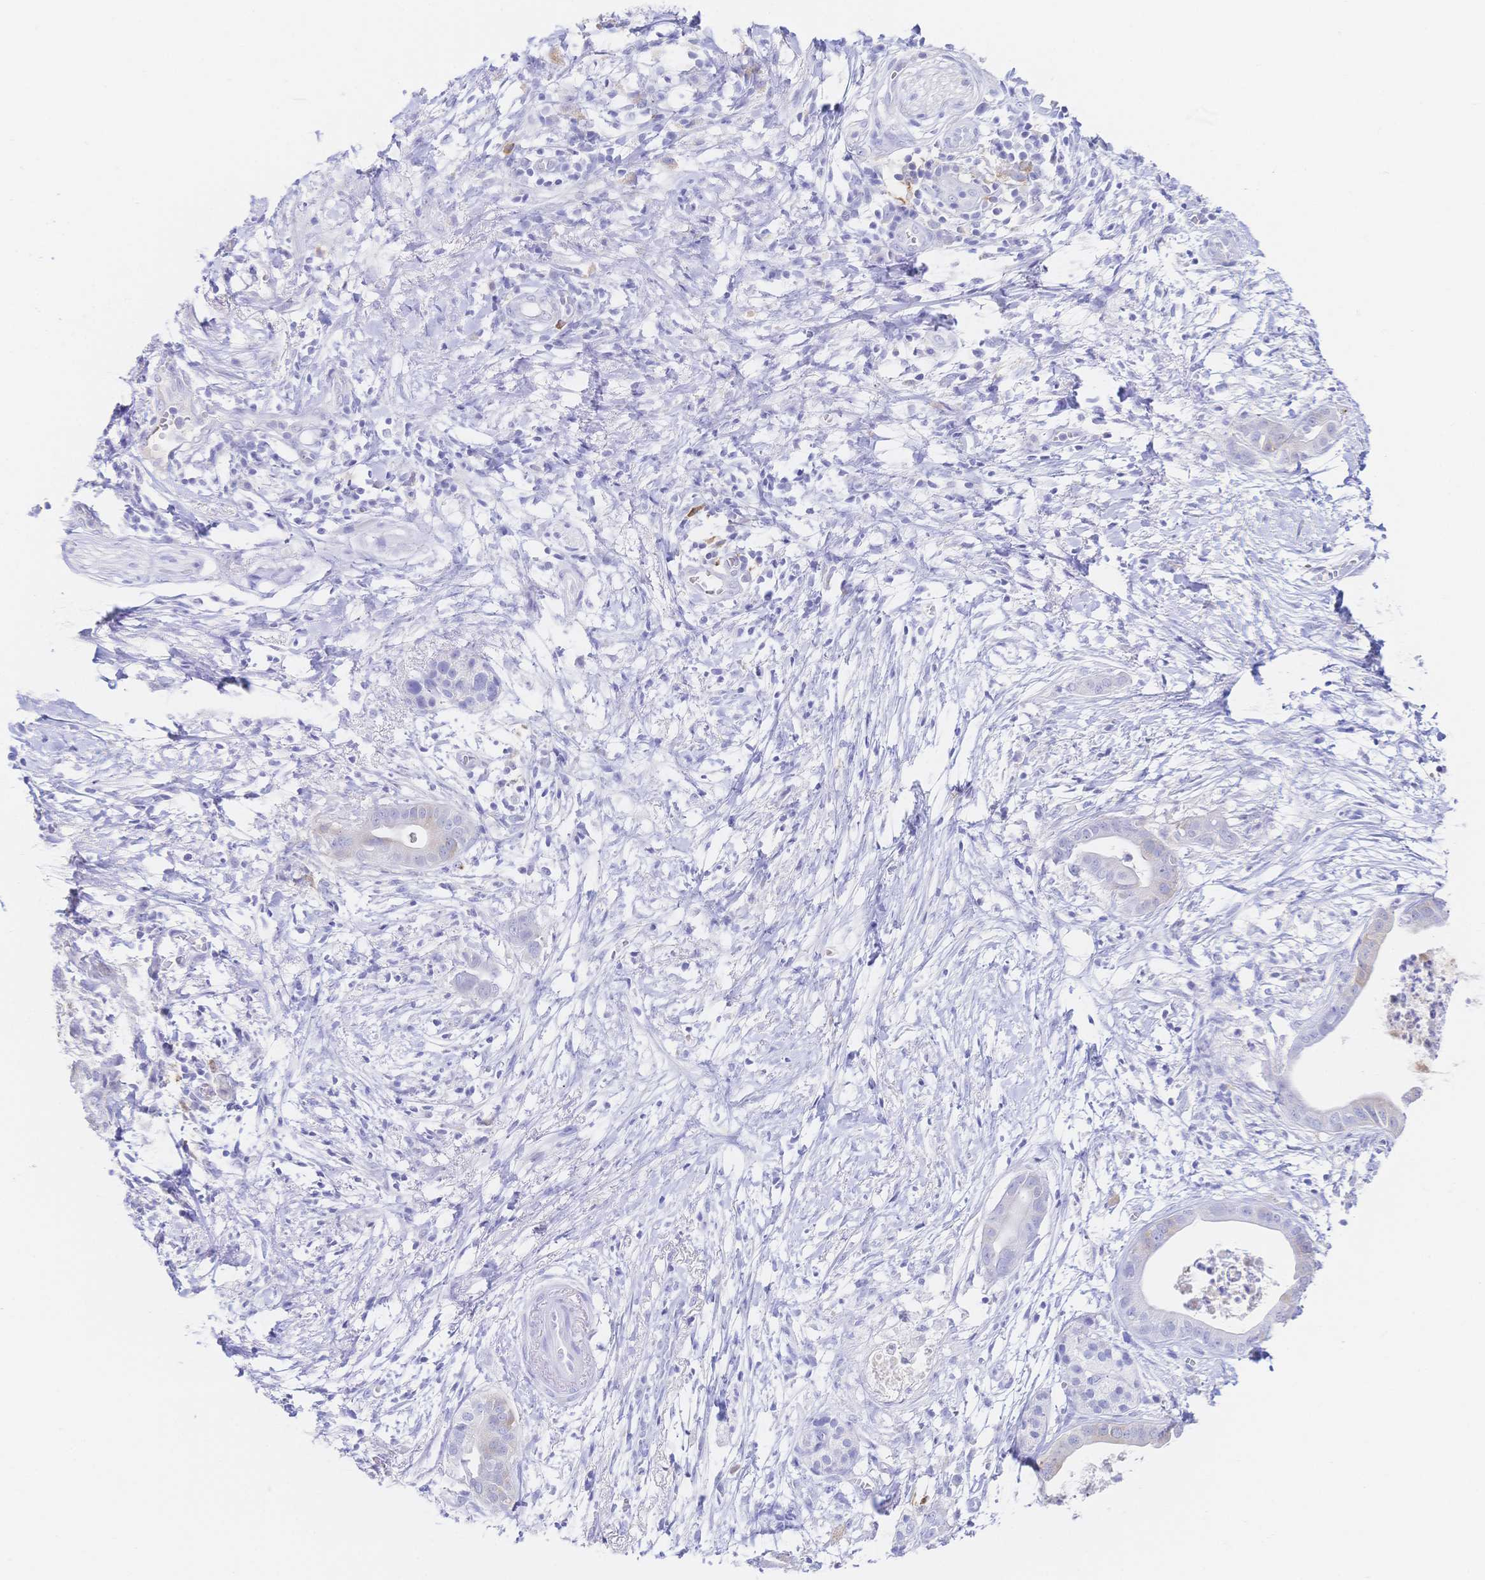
{"staining": {"intensity": "negative", "quantity": "none", "location": "none"}, "tissue": "pancreatic cancer", "cell_type": "Tumor cells", "image_type": "cancer", "snomed": [{"axis": "morphology", "description": "Adenocarcinoma, NOS"}, {"axis": "topography", "description": "Pancreas"}], "caption": "This is a micrograph of immunohistochemistry (IHC) staining of adenocarcinoma (pancreatic), which shows no expression in tumor cells.", "gene": "RRM1", "patient": {"sex": "male", "age": 61}}